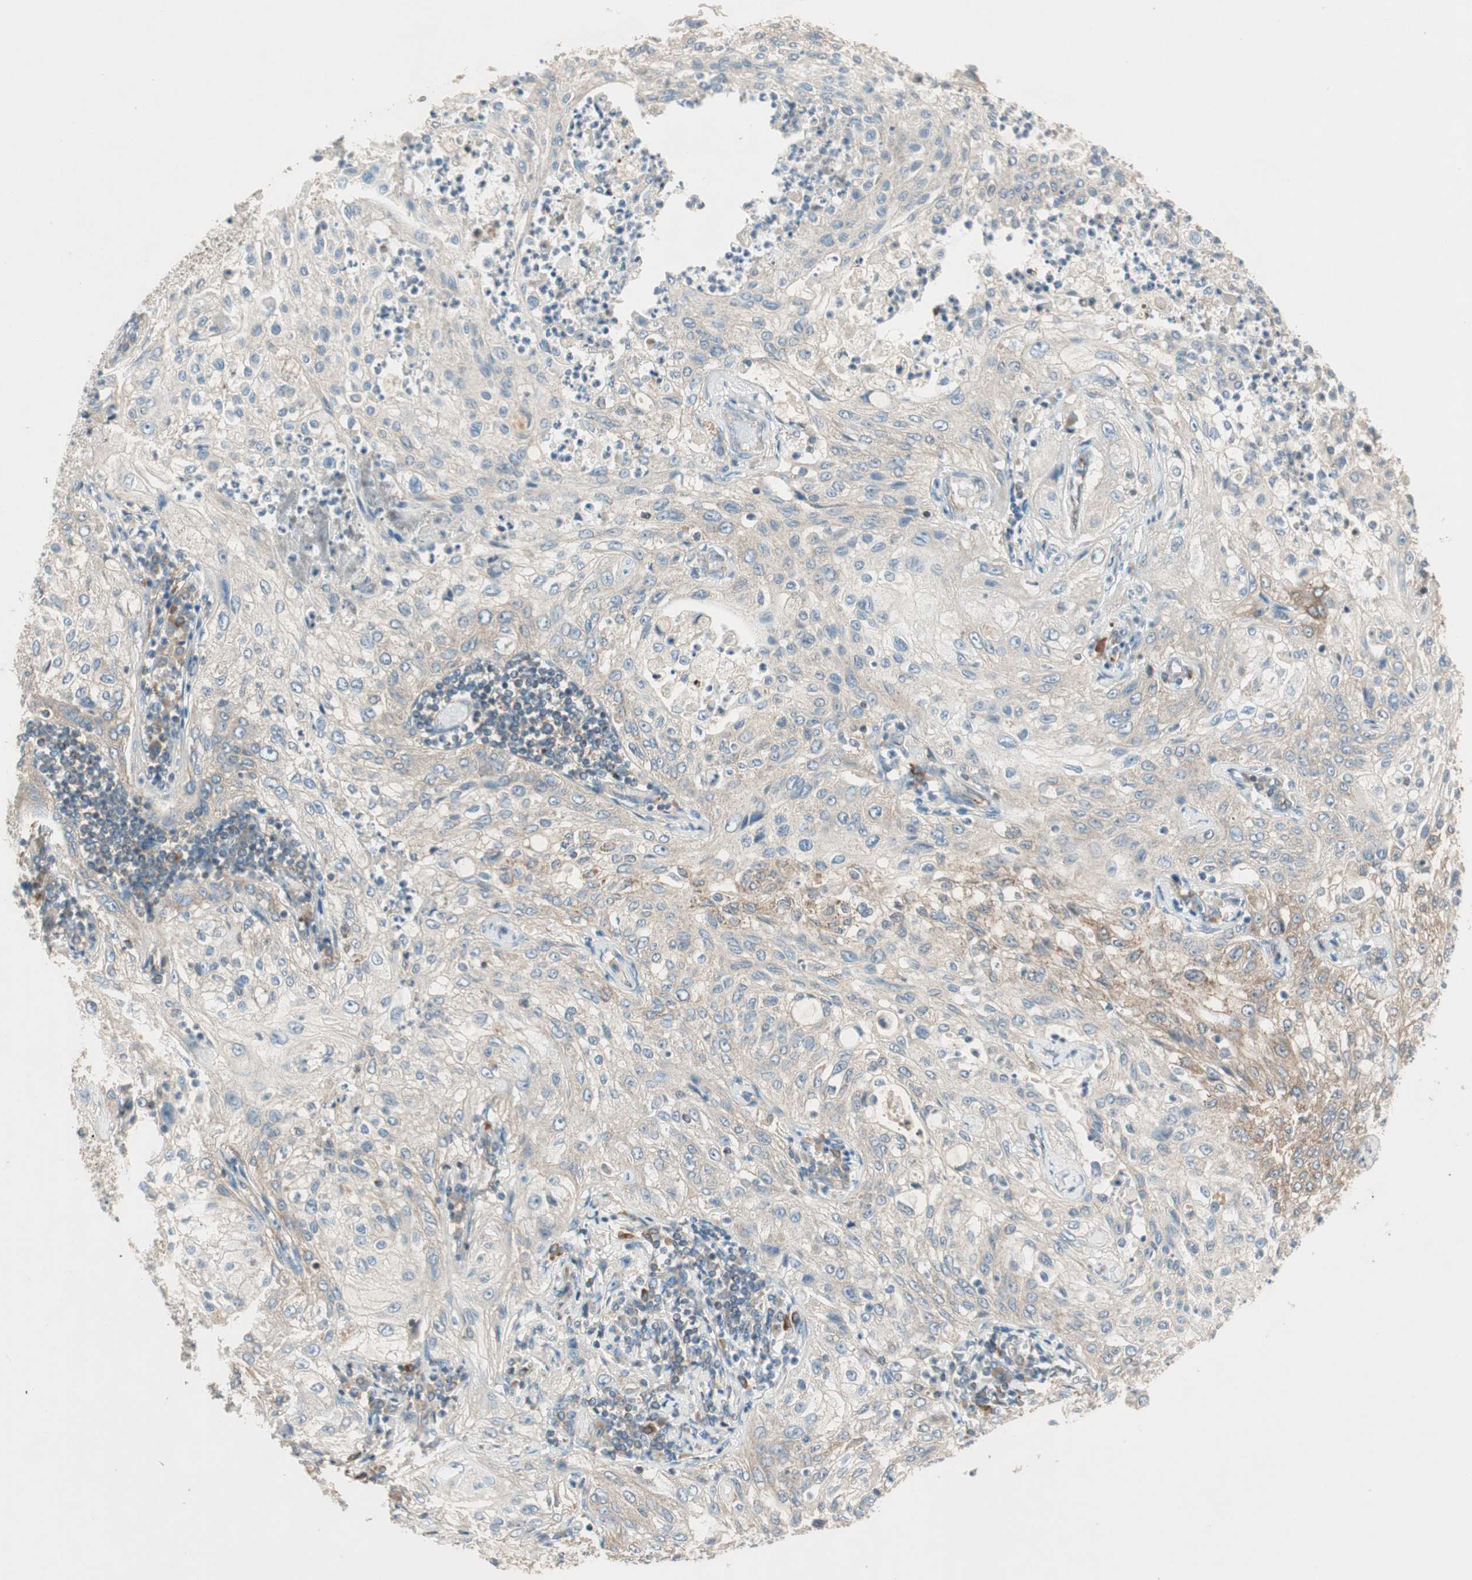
{"staining": {"intensity": "weak", "quantity": ">75%", "location": "cytoplasmic/membranous"}, "tissue": "lung cancer", "cell_type": "Tumor cells", "image_type": "cancer", "snomed": [{"axis": "morphology", "description": "Inflammation, NOS"}, {"axis": "morphology", "description": "Squamous cell carcinoma, NOS"}, {"axis": "topography", "description": "Lymph node"}, {"axis": "topography", "description": "Soft tissue"}, {"axis": "topography", "description": "Lung"}], "caption": "Human squamous cell carcinoma (lung) stained with a protein marker displays weak staining in tumor cells.", "gene": "CC2D1A", "patient": {"sex": "male", "age": 66}}